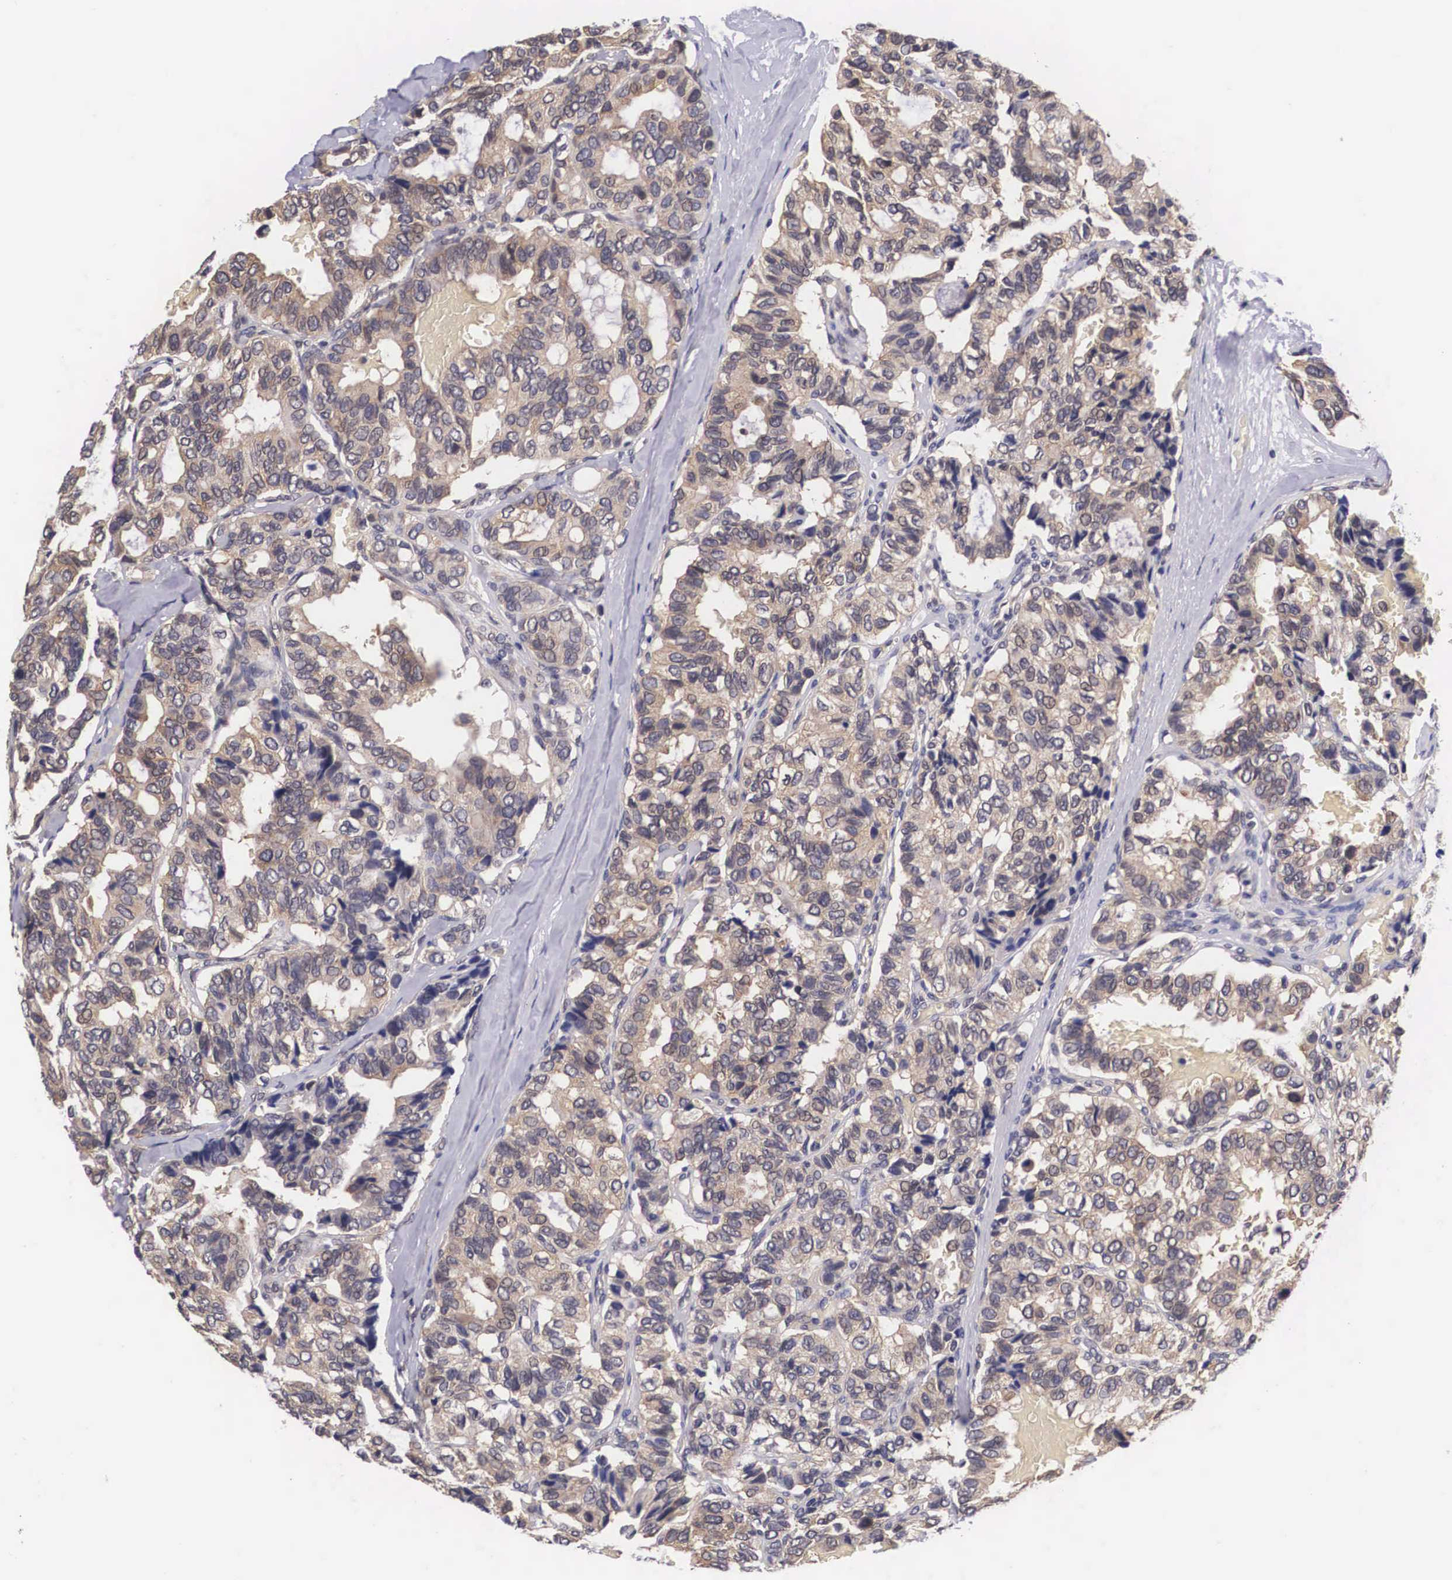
{"staining": {"intensity": "moderate", "quantity": "25%-75%", "location": "cytoplasmic/membranous"}, "tissue": "breast cancer", "cell_type": "Tumor cells", "image_type": "cancer", "snomed": [{"axis": "morphology", "description": "Duct carcinoma"}, {"axis": "topography", "description": "Breast"}], "caption": "Tumor cells display moderate cytoplasmic/membranous positivity in approximately 25%-75% of cells in breast invasive ductal carcinoma. The protein of interest is shown in brown color, while the nuclei are stained blue.", "gene": "OTX2", "patient": {"sex": "female", "age": 69}}